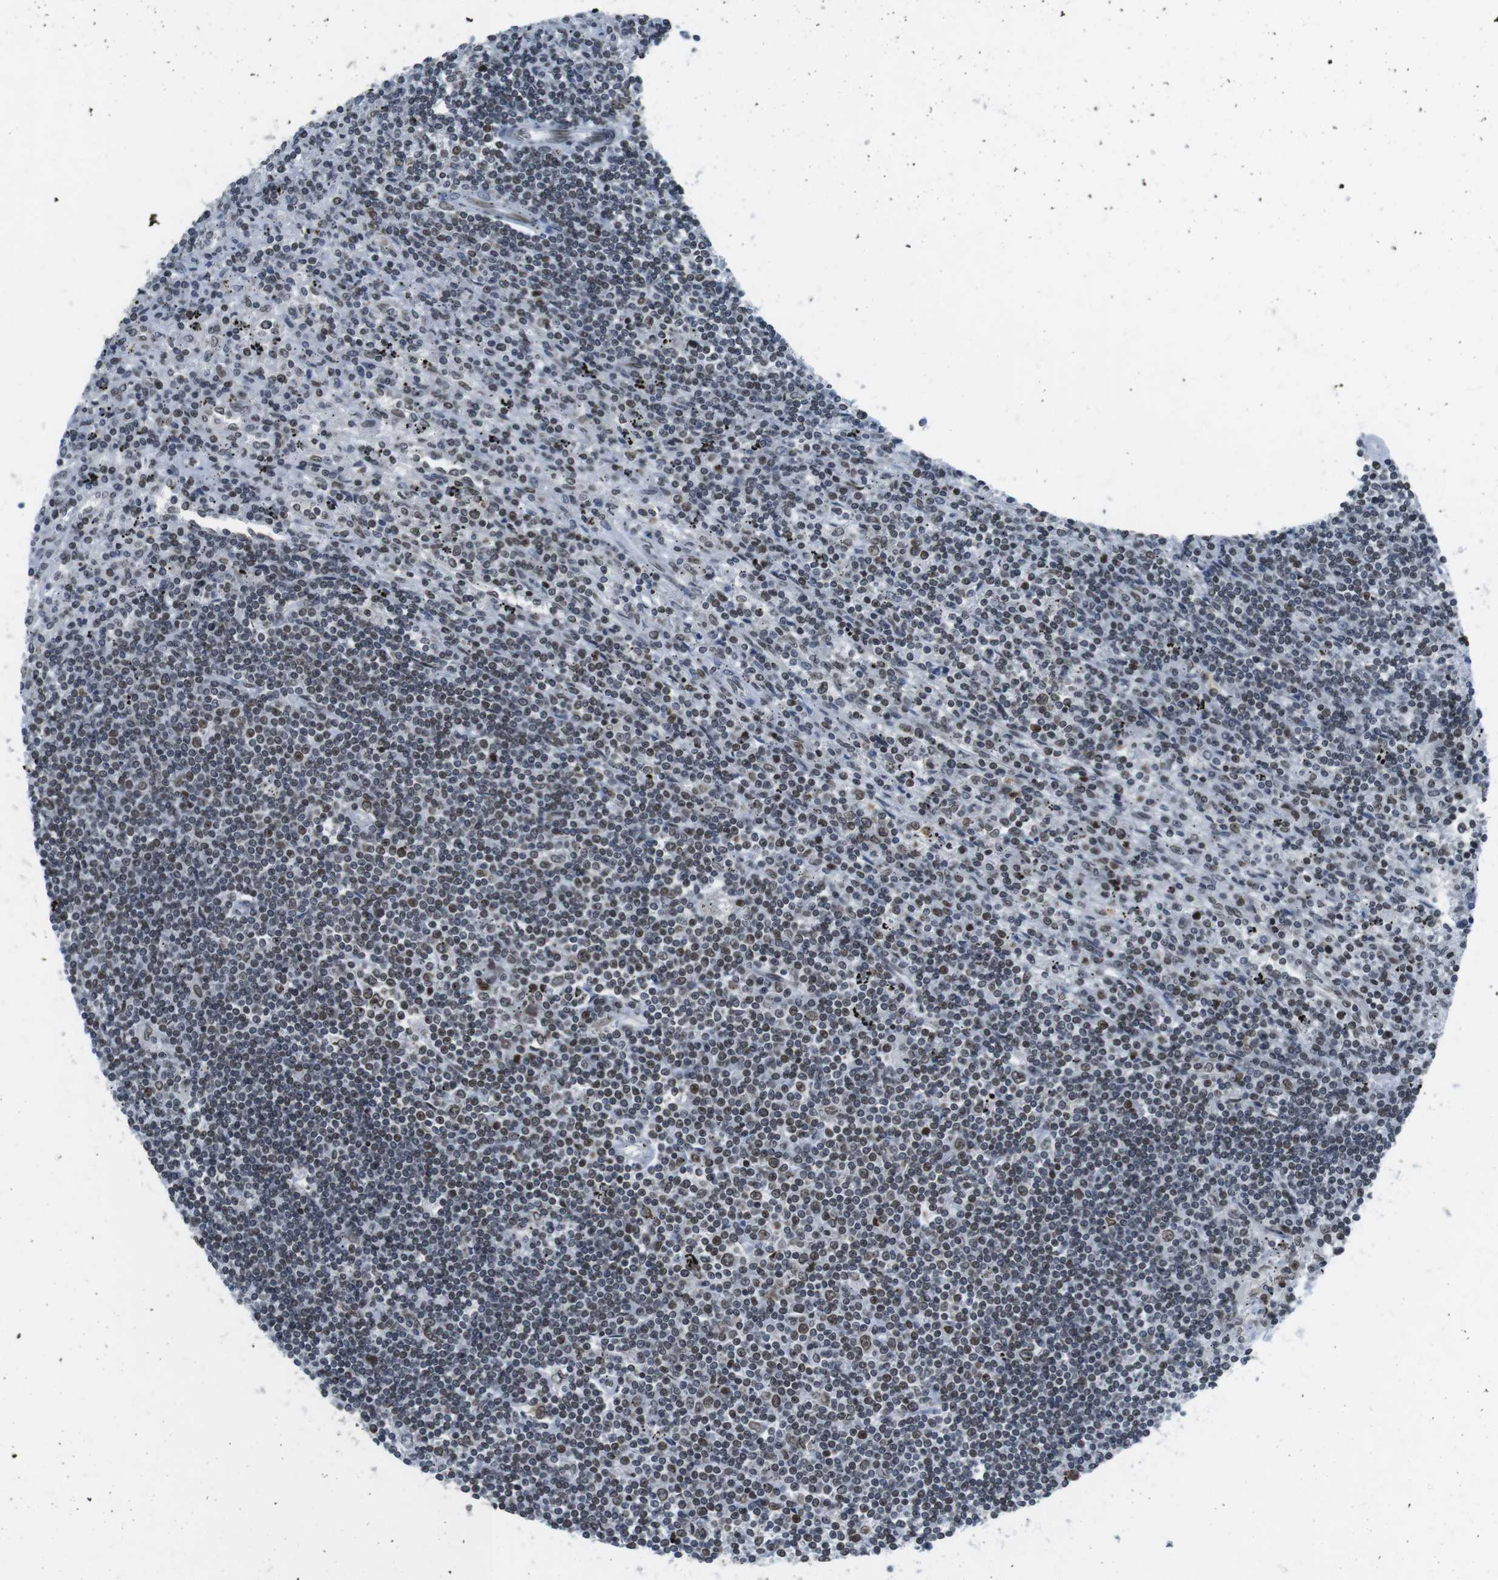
{"staining": {"intensity": "moderate", "quantity": "25%-75%", "location": "nuclear"}, "tissue": "lymphoma", "cell_type": "Tumor cells", "image_type": "cancer", "snomed": [{"axis": "morphology", "description": "Malignant lymphoma, non-Hodgkin's type, Low grade"}, {"axis": "topography", "description": "Spleen"}], "caption": "Low-grade malignant lymphoma, non-Hodgkin's type was stained to show a protein in brown. There is medium levels of moderate nuclear positivity in about 25%-75% of tumor cells.", "gene": "MAD1L1", "patient": {"sex": "male", "age": 76}}